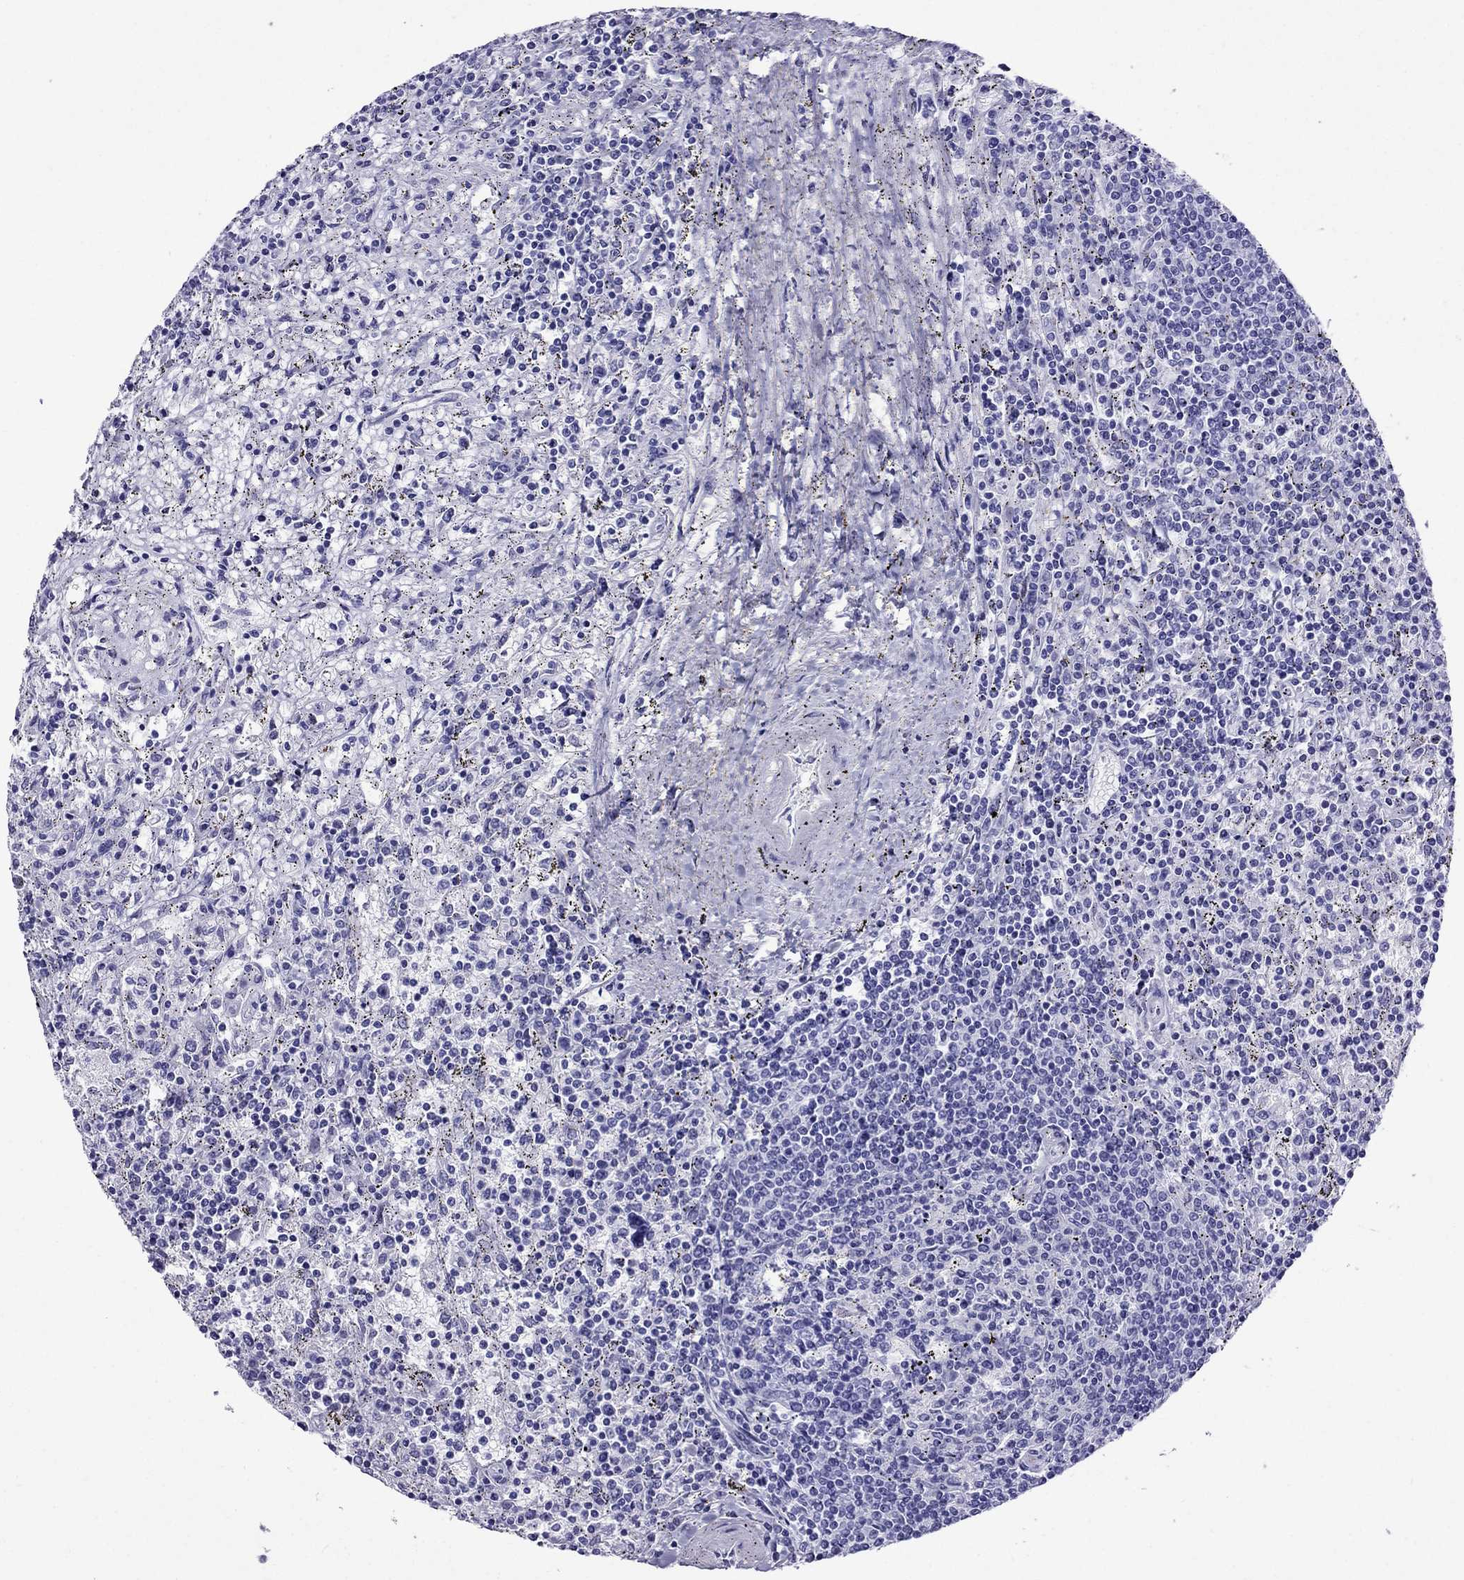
{"staining": {"intensity": "negative", "quantity": "none", "location": "none"}, "tissue": "lymphoma", "cell_type": "Tumor cells", "image_type": "cancer", "snomed": [{"axis": "morphology", "description": "Malignant lymphoma, non-Hodgkin's type, Low grade"}, {"axis": "topography", "description": "Spleen"}], "caption": "DAB (3,3'-diaminobenzidine) immunohistochemical staining of low-grade malignant lymphoma, non-Hodgkin's type shows no significant staining in tumor cells.", "gene": "CRYBA1", "patient": {"sex": "male", "age": 62}}